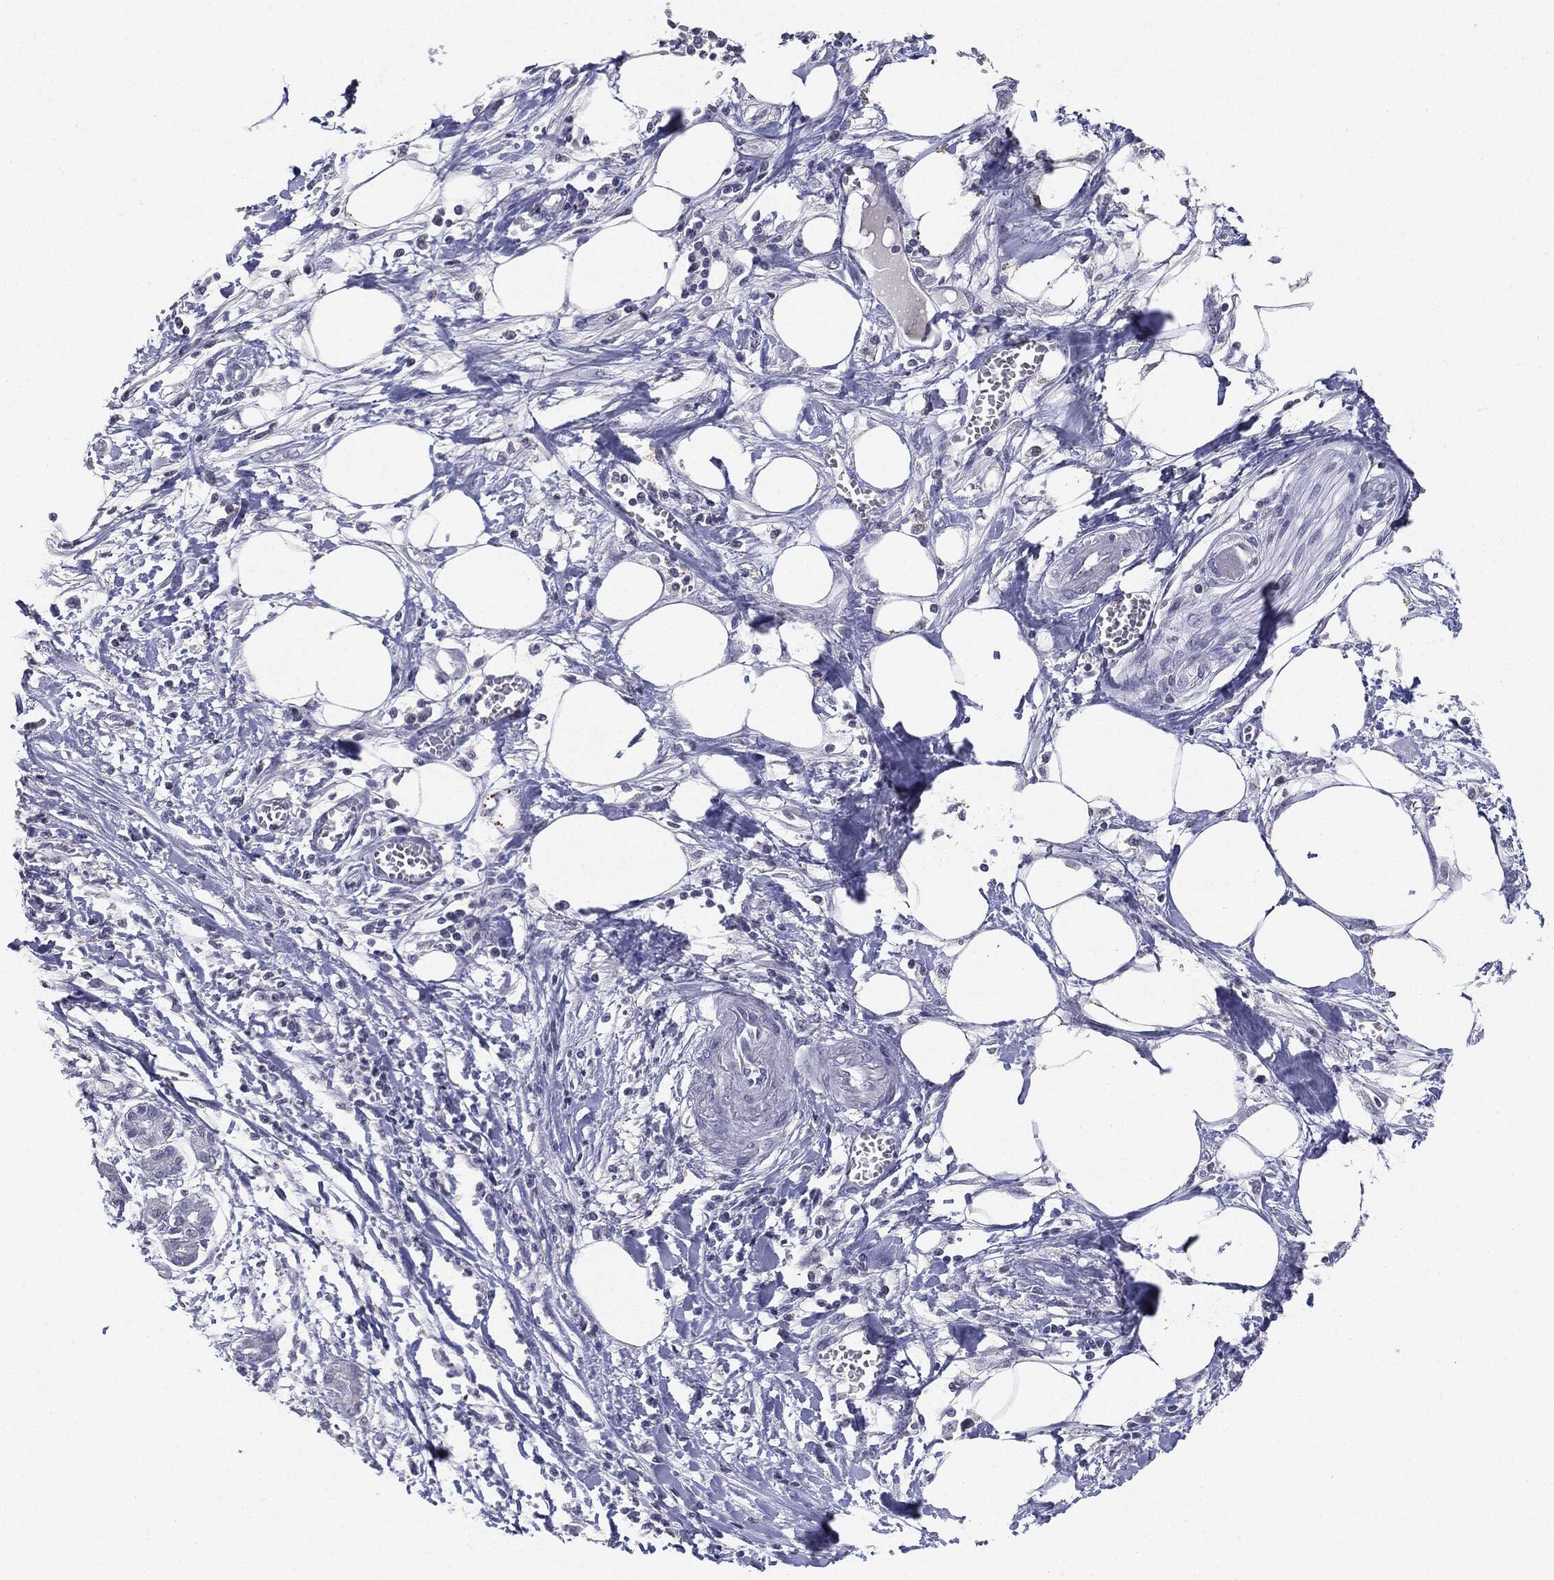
{"staining": {"intensity": "negative", "quantity": "none", "location": "none"}, "tissue": "pancreatic cancer", "cell_type": "Tumor cells", "image_type": "cancer", "snomed": [{"axis": "morphology", "description": "Adenocarcinoma, NOS"}, {"axis": "topography", "description": "Pancreas"}], "caption": "The IHC micrograph has no significant staining in tumor cells of pancreatic cancer (adenocarcinoma) tissue.", "gene": "SERPINB4", "patient": {"sex": "male", "age": 72}}